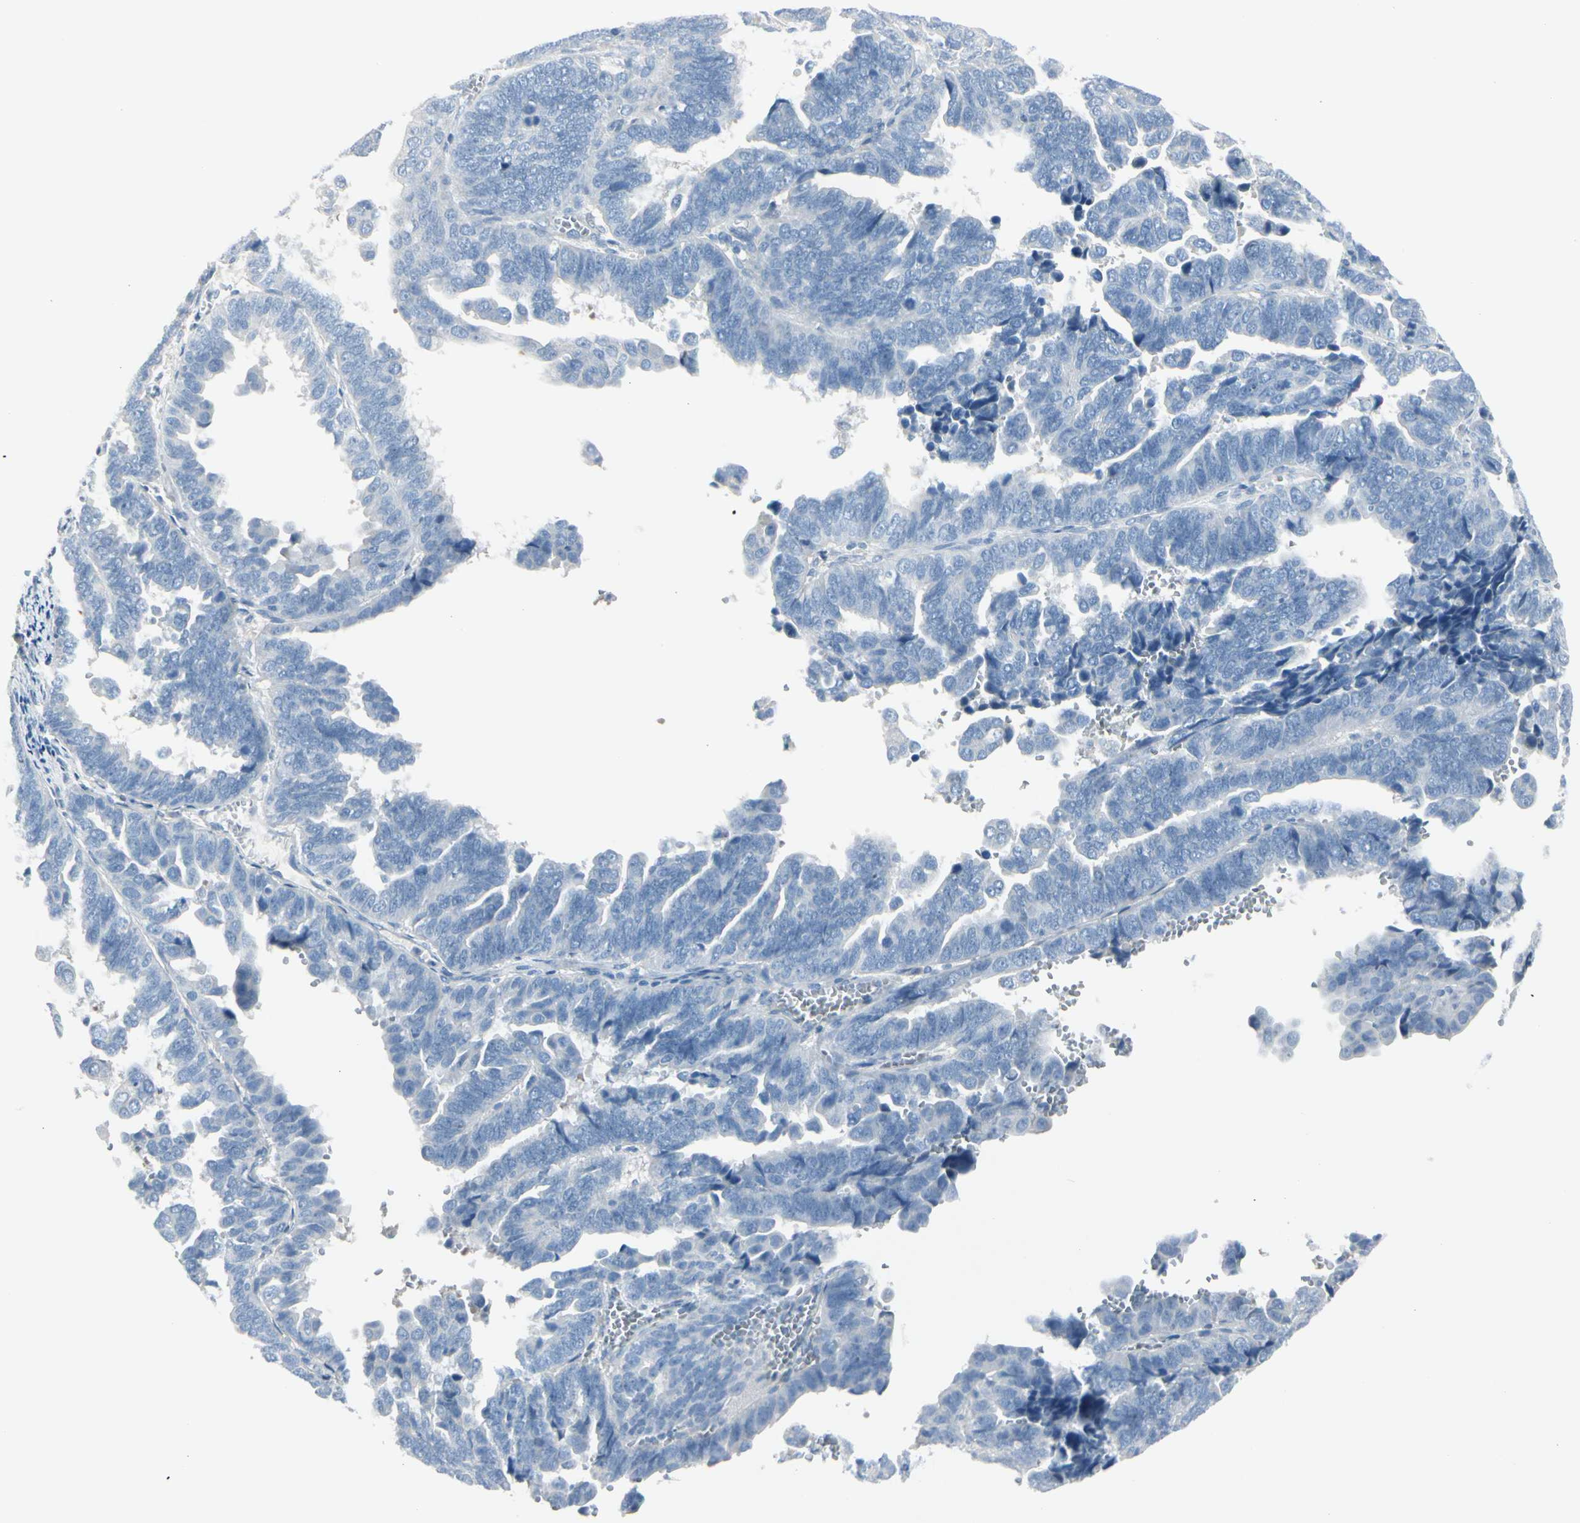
{"staining": {"intensity": "negative", "quantity": "none", "location": "none"}, "tissue": "endometrial cancer", "cell_type": "Tumor cells", "image_type": "cancer", "snomed": [{"axis": "morphology", "description": "Adenocarcinoma, NOS"}, {"axis": "topography", "description": "Endometrium"}], "caption": "A photomicrograph of human endometrial adenocarcinoma is negative for staining in tumor cells. The staining is performed using DAB (3,3'-diaminobenzidine) brown chromogen with nuclei counter-stained in using hematoxylin.", "gene": "CACNA2D1", "patient": {"sex": "female", "age": 75}}